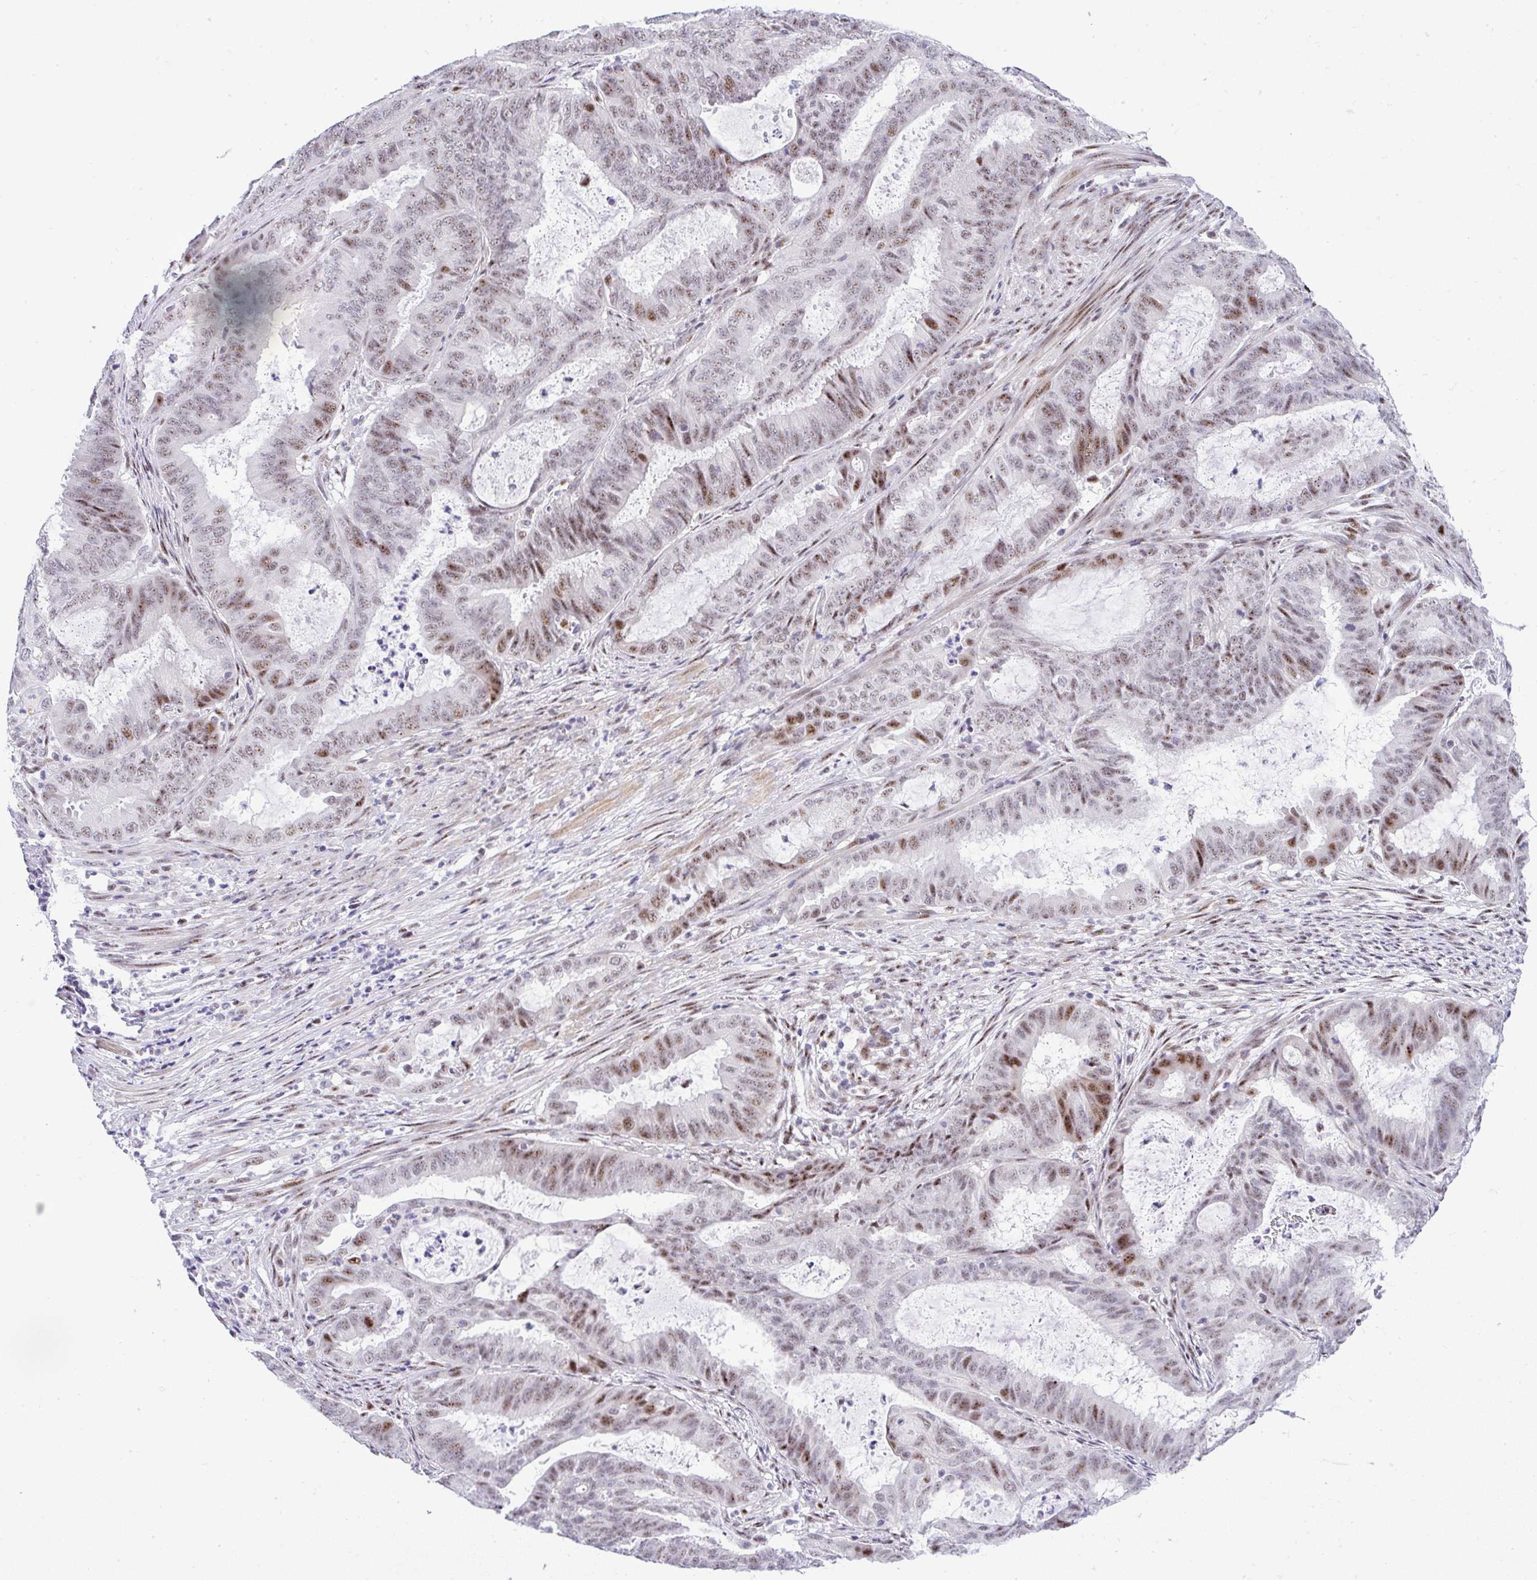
{"staining": {"intensity": "moderate", "quantity": "25%-75%", "location": "nuclear"}, "tissue": "endometrial cancer", "cell_type": "Tumor cells", "image_type": "cancer", "snomed": [{"axis": "morphology", "description": "Adenocarcinoma, NOS"}, {"axis": "topography", "description": "Endometrium"}], "caption": "Adenocarcinoma (endometrial) was stained to show a protein in brown. There is medium levels of moderate nuclear positivity in about 25%-75% of tumor cells.", "gene": "NR1D2", "patient": {"sex": "female", "age": 51}}